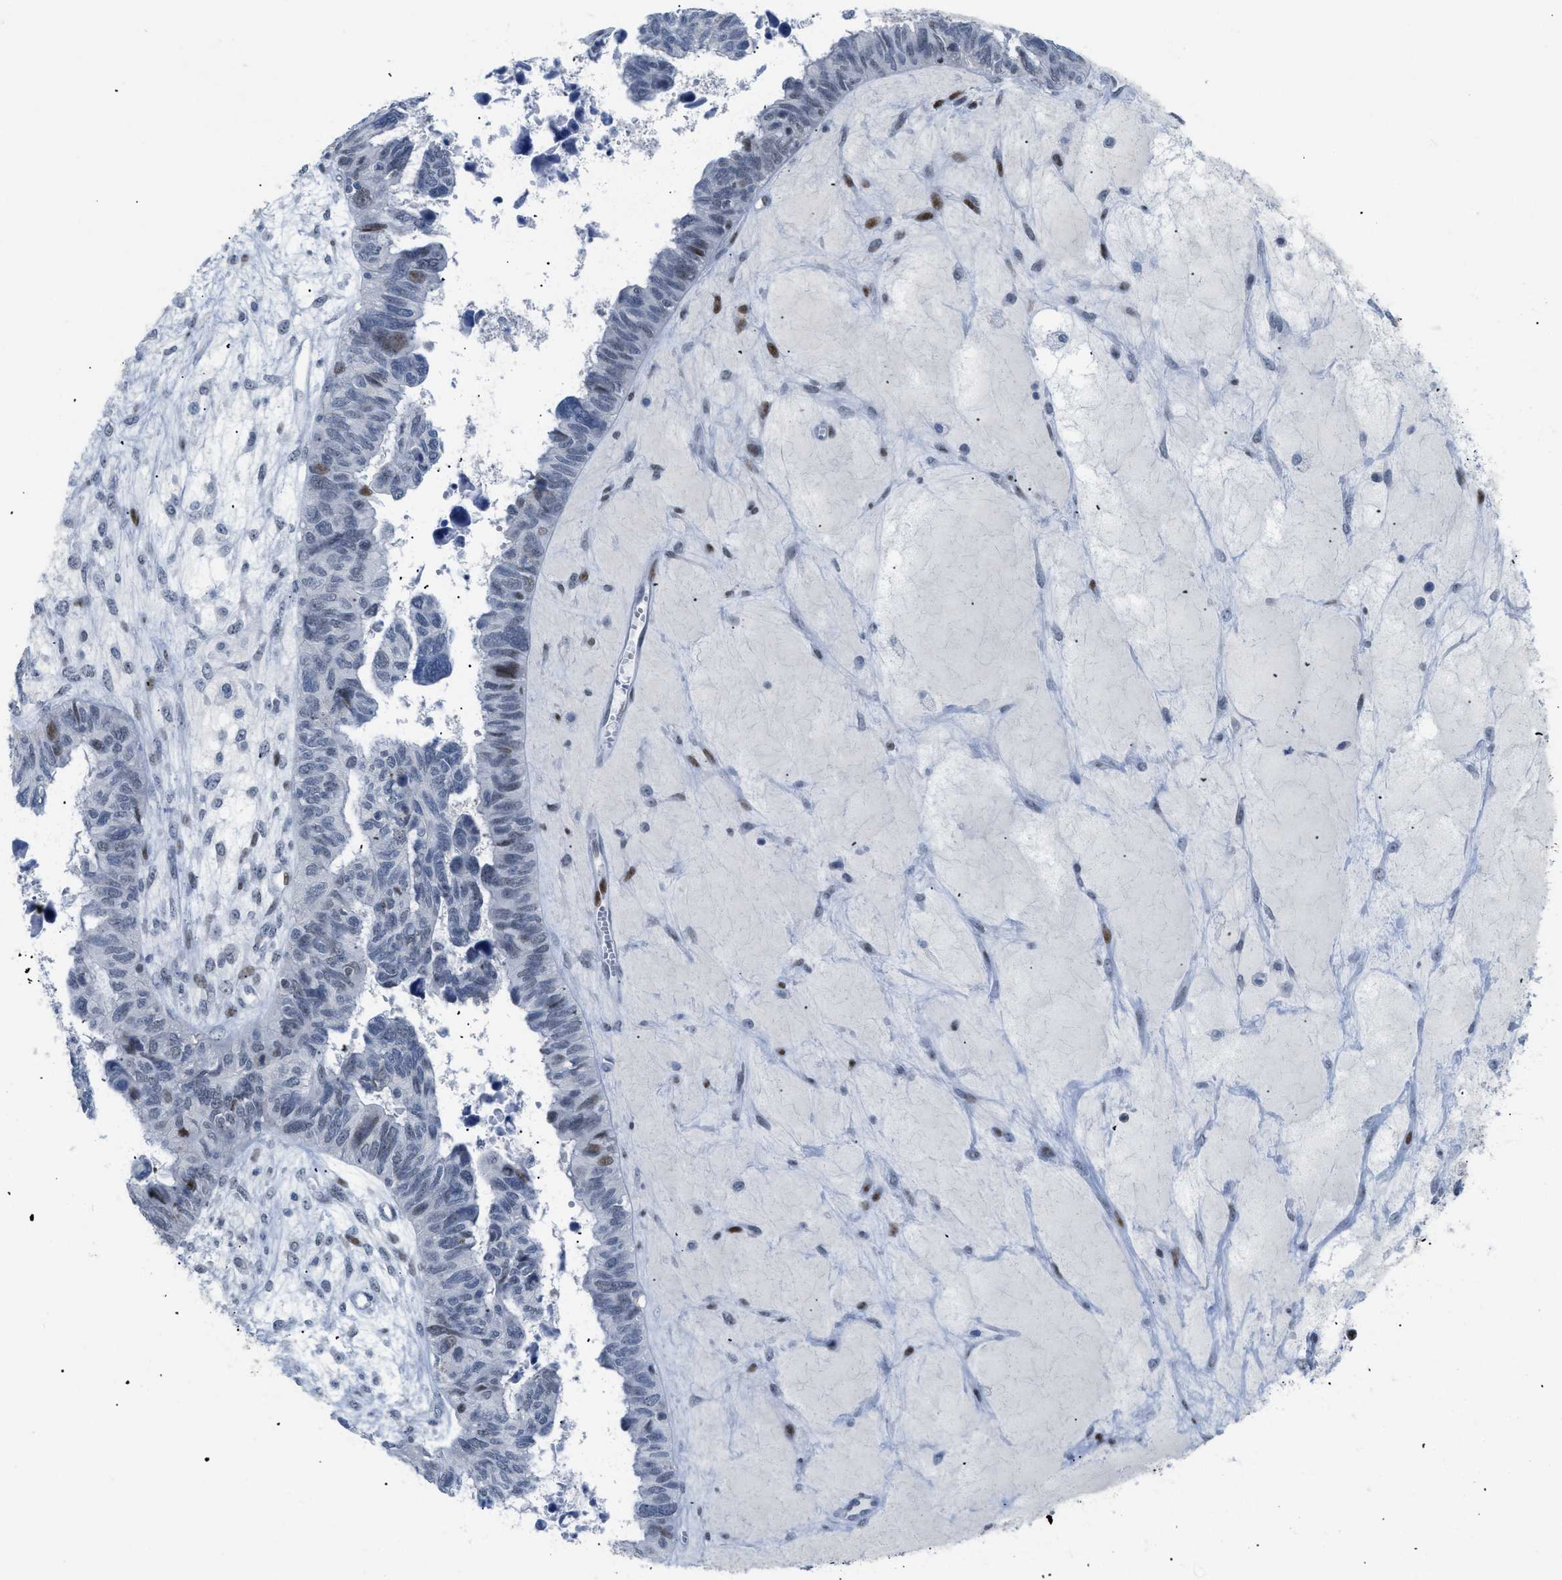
{"staining": {"intensity": "negative", "quantity": "none", "location": "none"}, "tissue": "ovarian cancer", "cell_type": "Tumor cells", "image_type": "cancer", "snomed": [{"axis": "morphology", "description": "Cystadenocarcinoma, serous, NOS"}, {"axis": "topography", "description": "Ovary"}], "caption": "High power microscopy micrograph of an immunohistochemistry (IHC) photomicrograph of serous cystadenocarcinoma (ovarian), revealing no significant staining in tumor cells.", "gene": "MED1", "patient": {"sex": "female", "age": 79}}